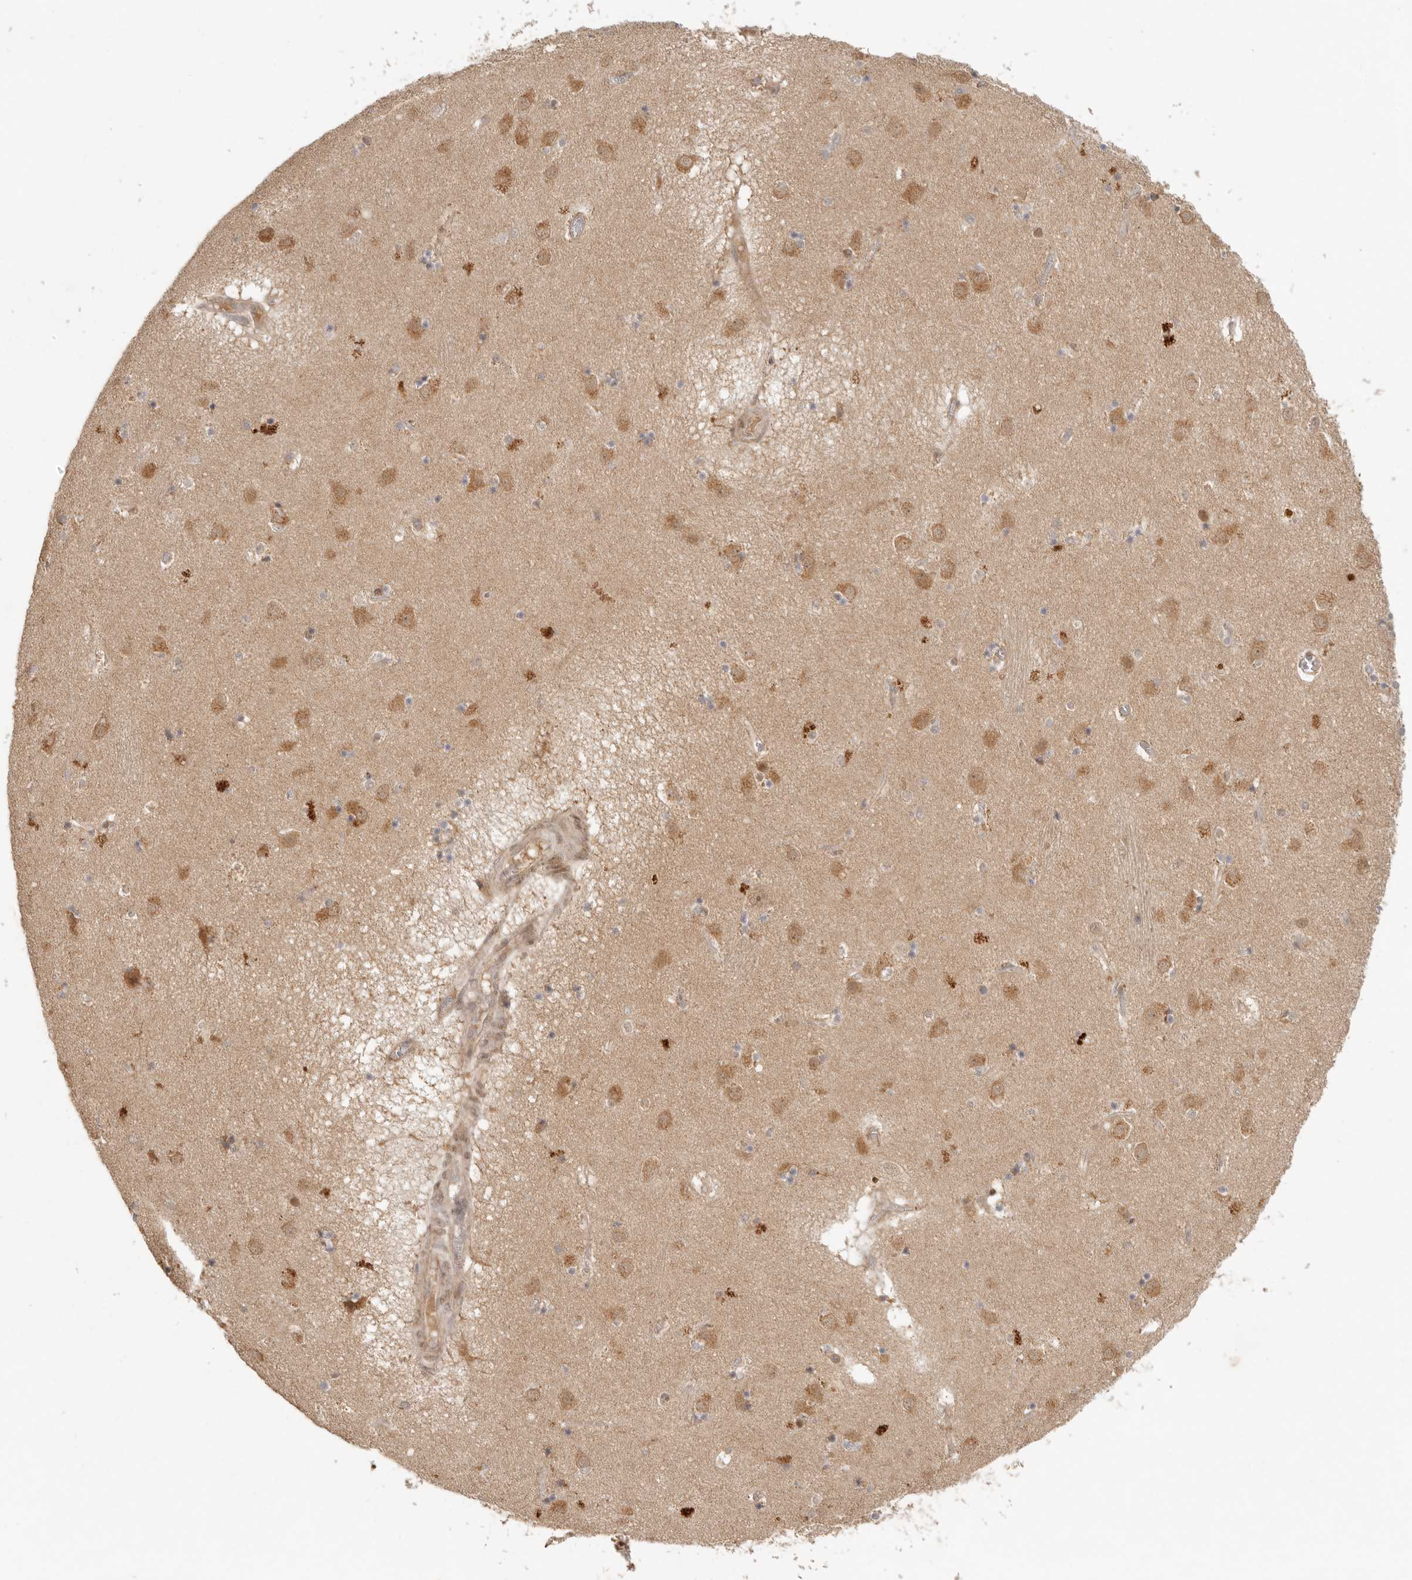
{"staining": {"intensity": "moderate", "quantity": "<25%", "location": "cytoplasmic/membranous"}, "tissue": "caudate", "cell_type": "Glial cells", "image_type": "normal", "snomed": [{"axis": "morphology", "description": "Normal tissue, NOS"}, {"axis": "topography", "description": "Lateral ventricle wall"}], "caption": "Moderate cytoplasmic/membranous positivity is appreciated in approximately <25% of glial cells in benign caudate. The protein is shown in brown color, while the nuclei are stained blue.", "gene": "AHDC1", "patient": {"sex": "male", "age": 70}}